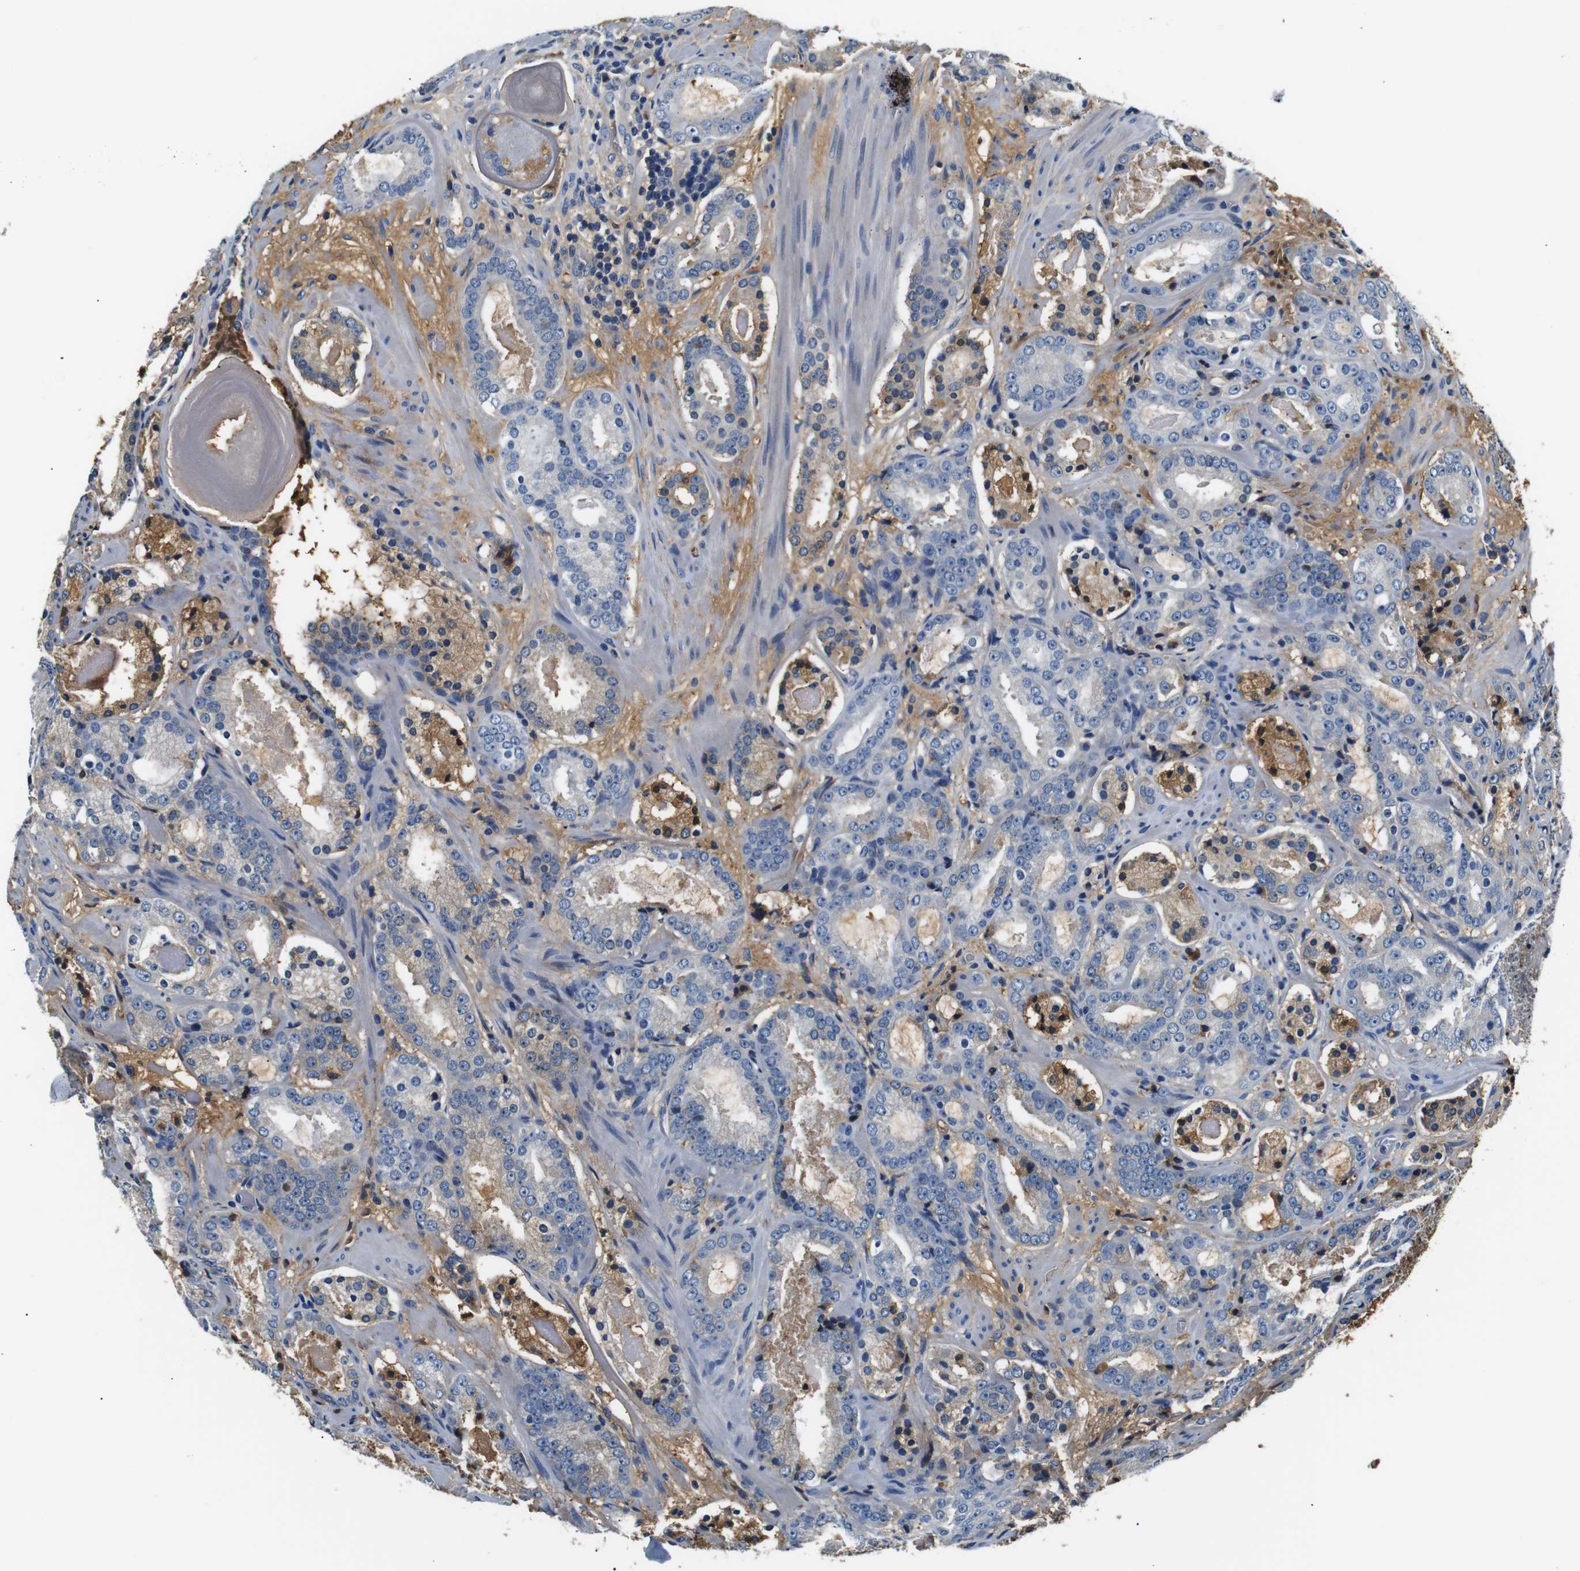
{"staining": {"intensity": "moderate", "quantity": "<25%", "location": "cytoplasmic/membranous,nuclear"}, "tissue": "prostate cancer", "cell_type": "Tumor cells", "image_type": "cancer", "snomed": [{"axis": "morphology", "description": "Adenocarcinoma, Low grade"}, {"axis": "topography", "description": "Prostate"}], "caption": "About <25% of tumor cells in human low-grade adenocarcinoma (prostate) display moderate cytoplasmic/membranous and nuclear protein staining as visualized by brown immunohistochemical staining.", "gene": "LHCGR", "patient": {"sex": "male", "age": 69}}